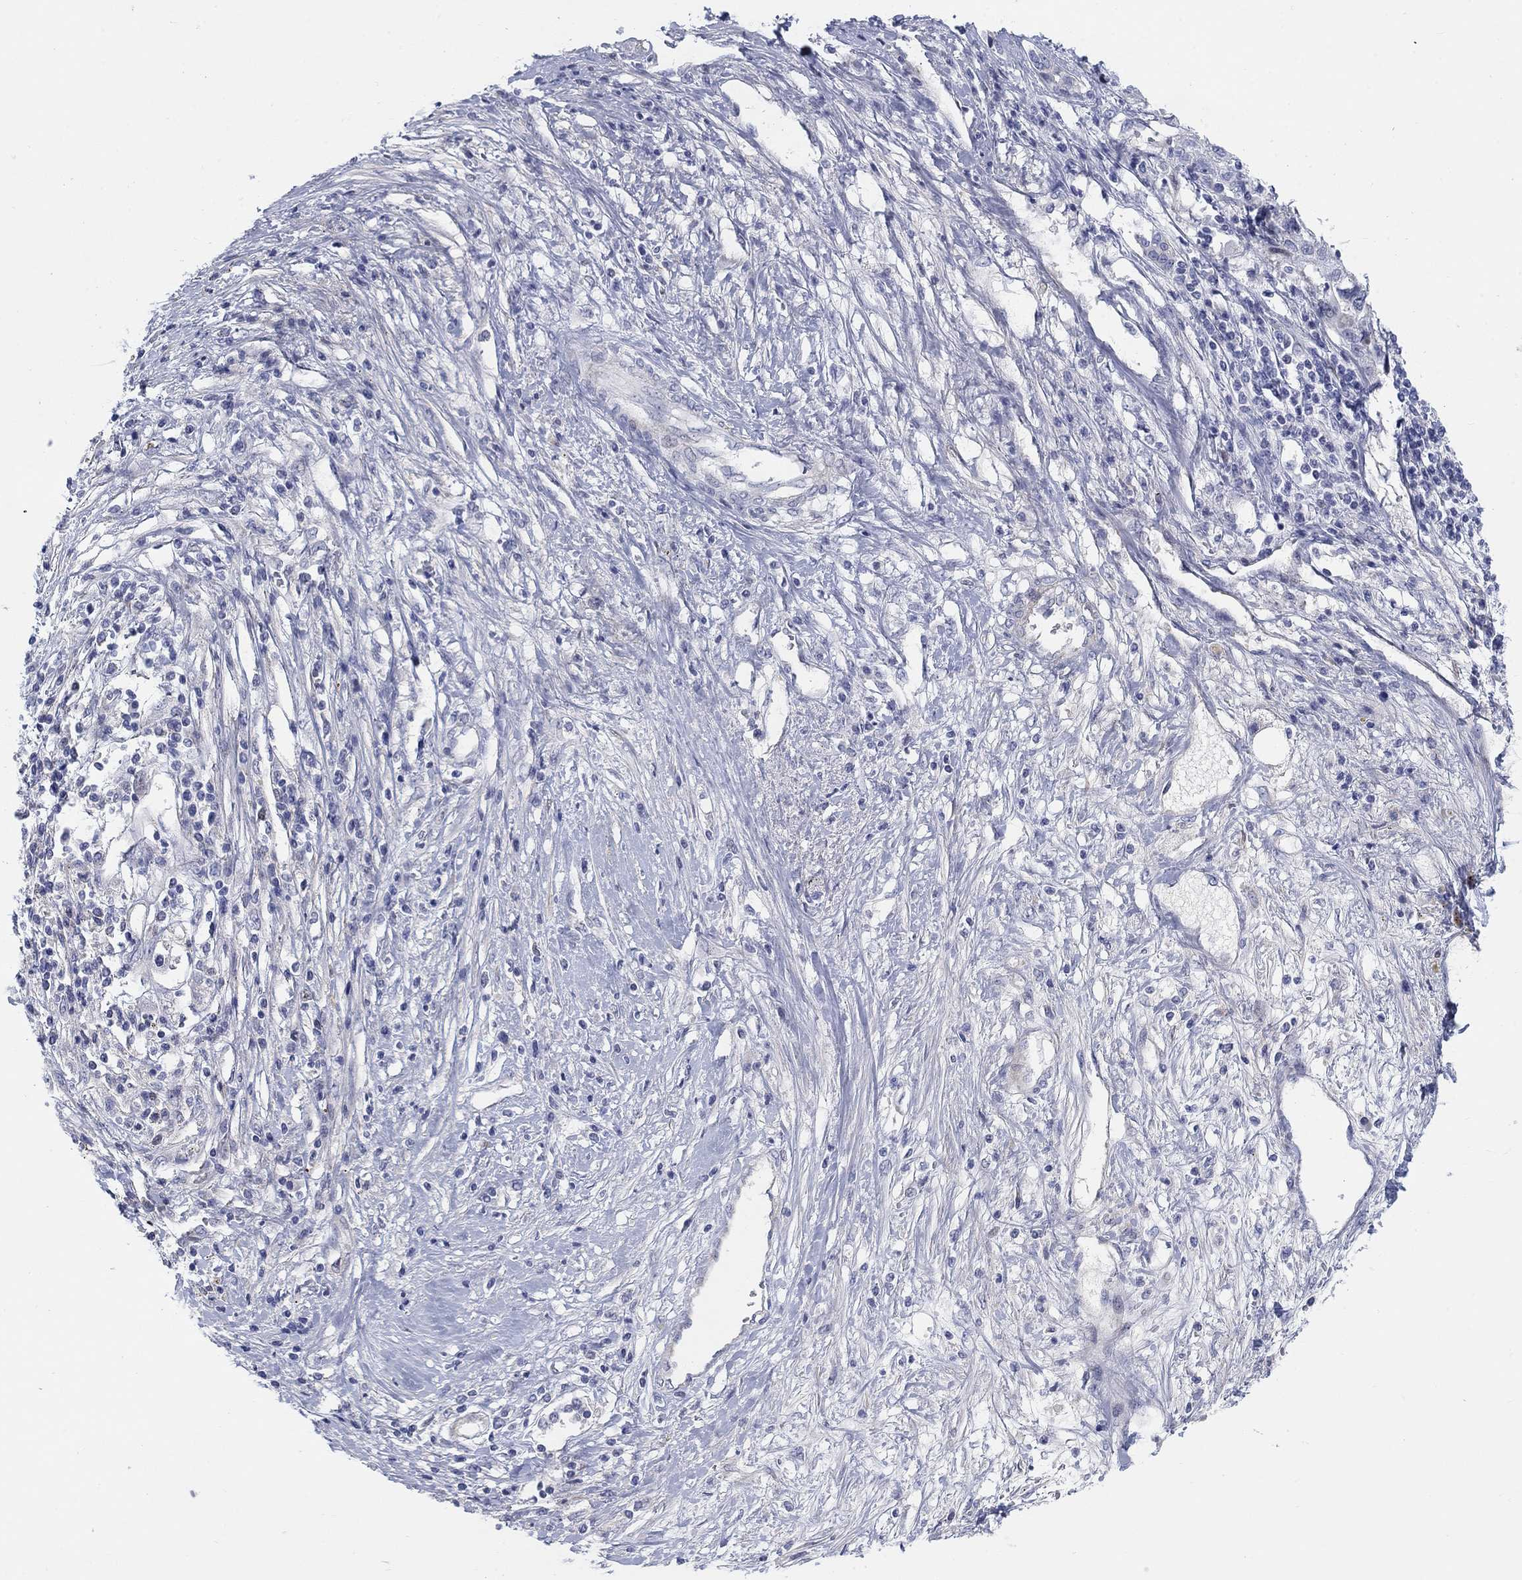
{"staining": {"intensity": "negative", "quantity": "none", "location": "none"}, "tissue": "liver cancer", "cell_type": "Tumor cells", "image_type": "cancer", "snomed": [{"axis": "morphology", "description": "Adenocarcinoma, NOS"}, {"axis": "morphology", "description": "Cholangiocarcinoma"}, {"axis": "topography", "description": "Liver"}], "caption": "Liver cancer (cholangiocarcinoma) was stained to show a protein in brown. There is no significant positivity in tumor cells. Brightfield microscopy of immunohistochemistry (IHC) stained with DAB (brown) and hematoxylin (blue), captured at high magnification.", "gene": "HEATR4", "patient": {"sex": "male", "age": 64}}